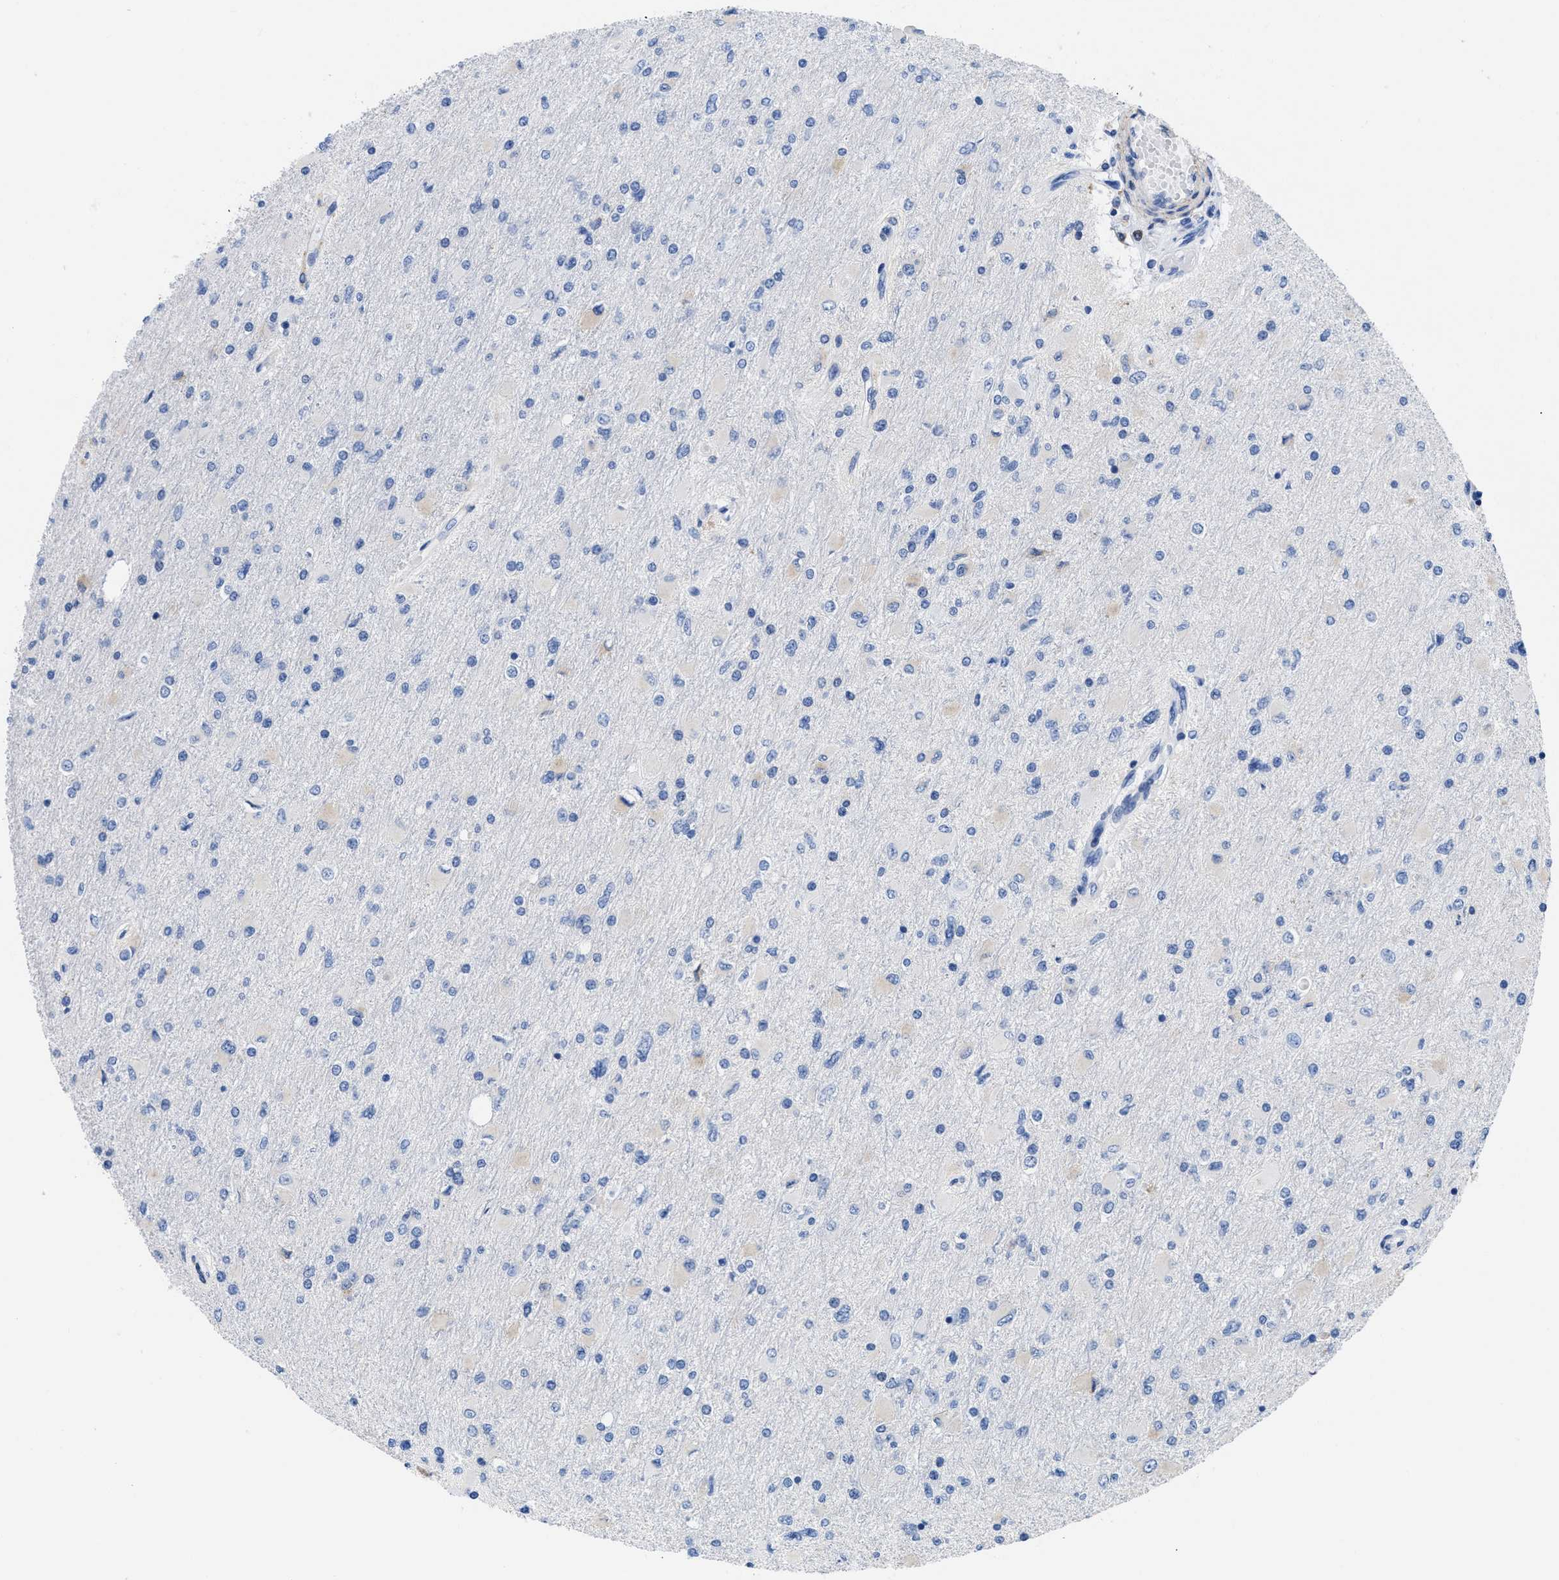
{"staining": {"intensity": "negative", "quantity": "none", "location": "none"}, "tissue": "glioma", "cell_type": "Tumor cells", "image_type": "cancer", "snomed": [{"axis": "morphology", "description": "Glioma, malignant, High grade"}, {"axis": "topography", "description": "Cerebral cortex"}], "caption": "Malignant high-grade glioma was stained to show a protein in brown. There is no significant staining in tumor cells.", "gene": "HLA-DPA1", "patient": {"sex": "female", "age": 36}}